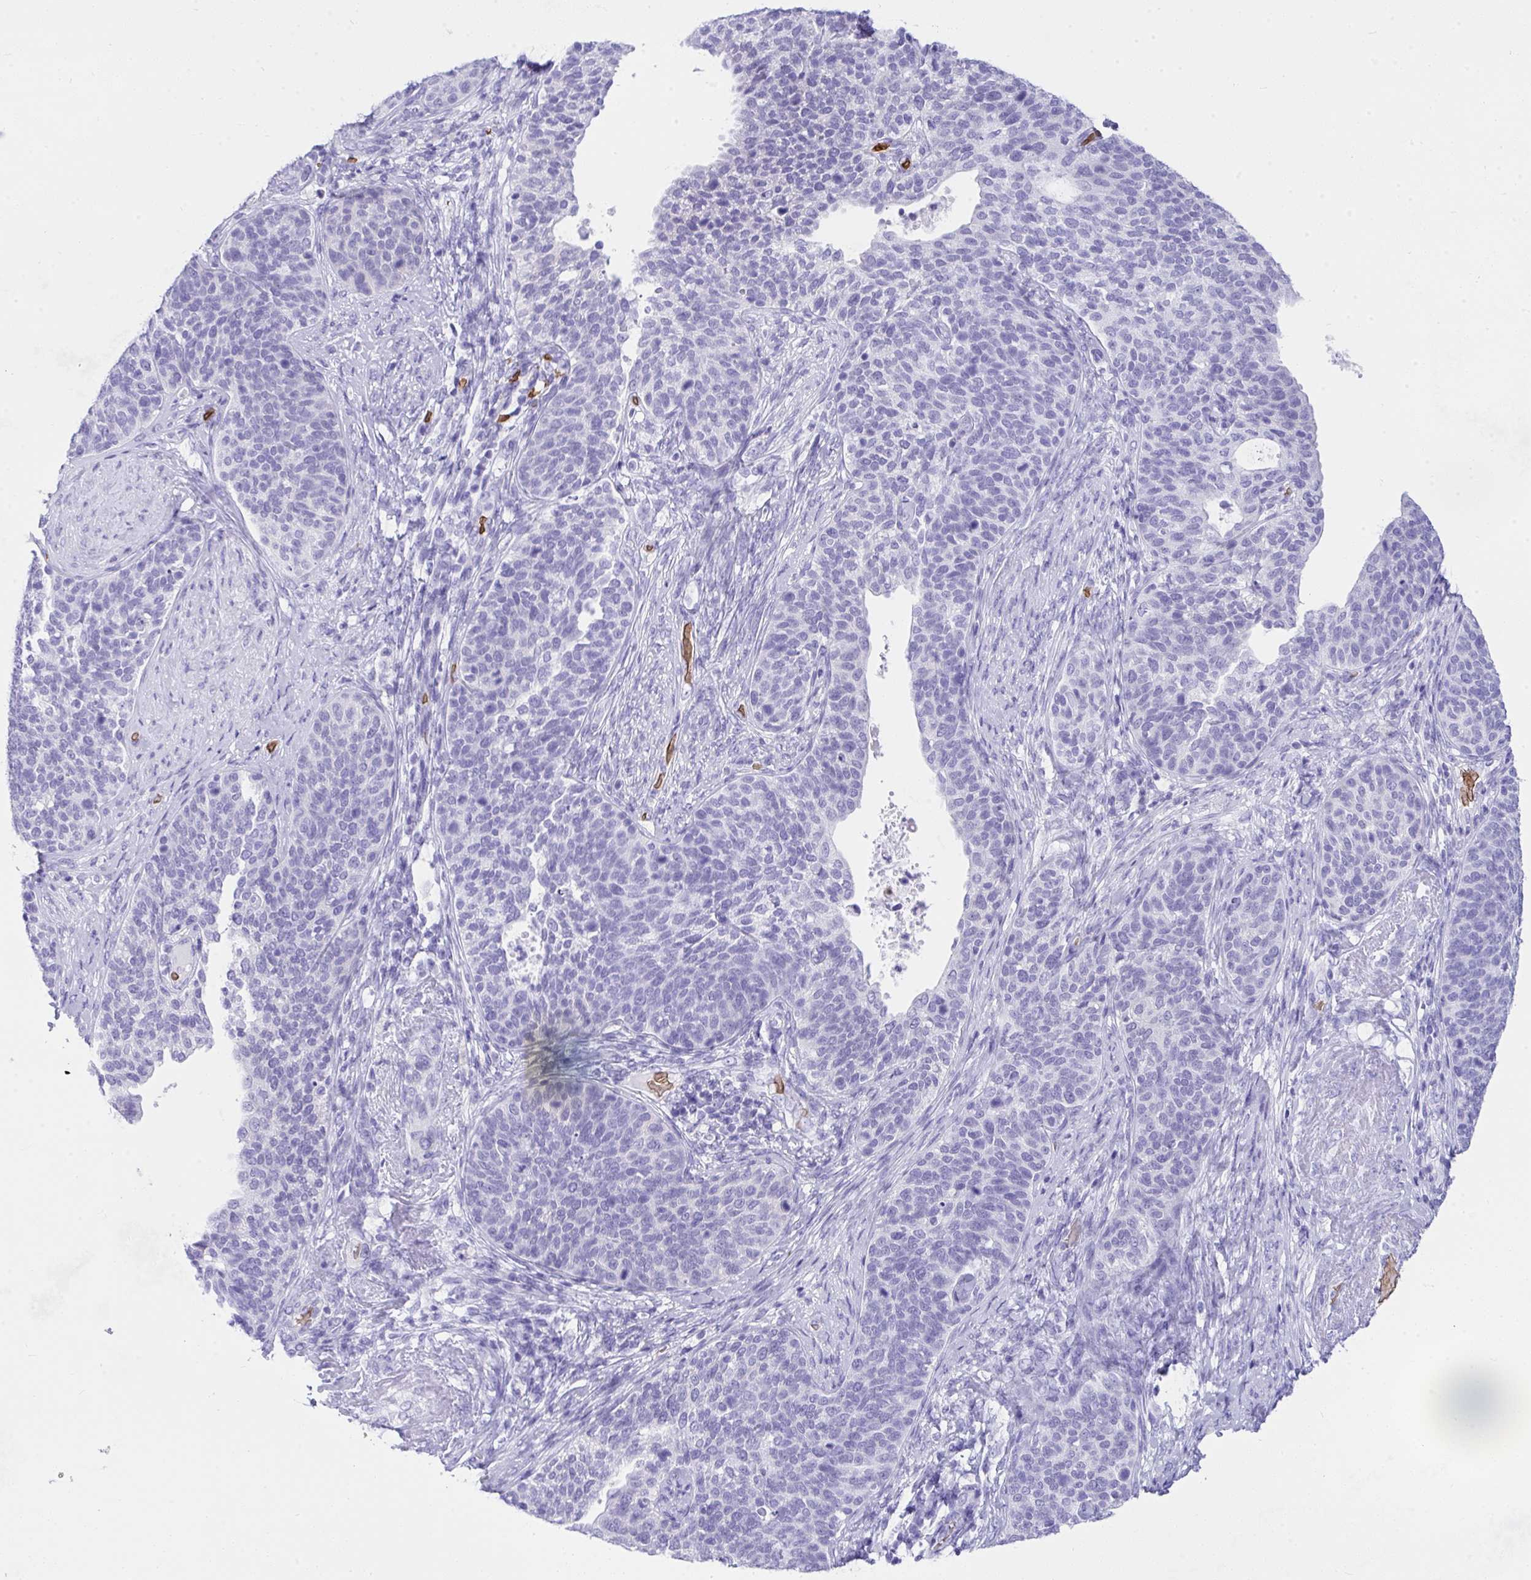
{"staining": {"intensity": "negative", "quantity": "none", "location": "none"}, "tissue": "cervical cancer", "cell_type": "Tumor cells", "image_type": "cancer", "snomed": [{"axis": "morphology", "description": "Squamous cell carcinoma, NOS"}, {"axis": "topography", "description": "Cervix"}], "caption": "Squamous cell carcinoma (cervical) stained for a protein using immunohistochemistry (IHC) displays no staining tumor cells.", "gene": "ANK1", "patient": {"sex": "female", "age": 69}}